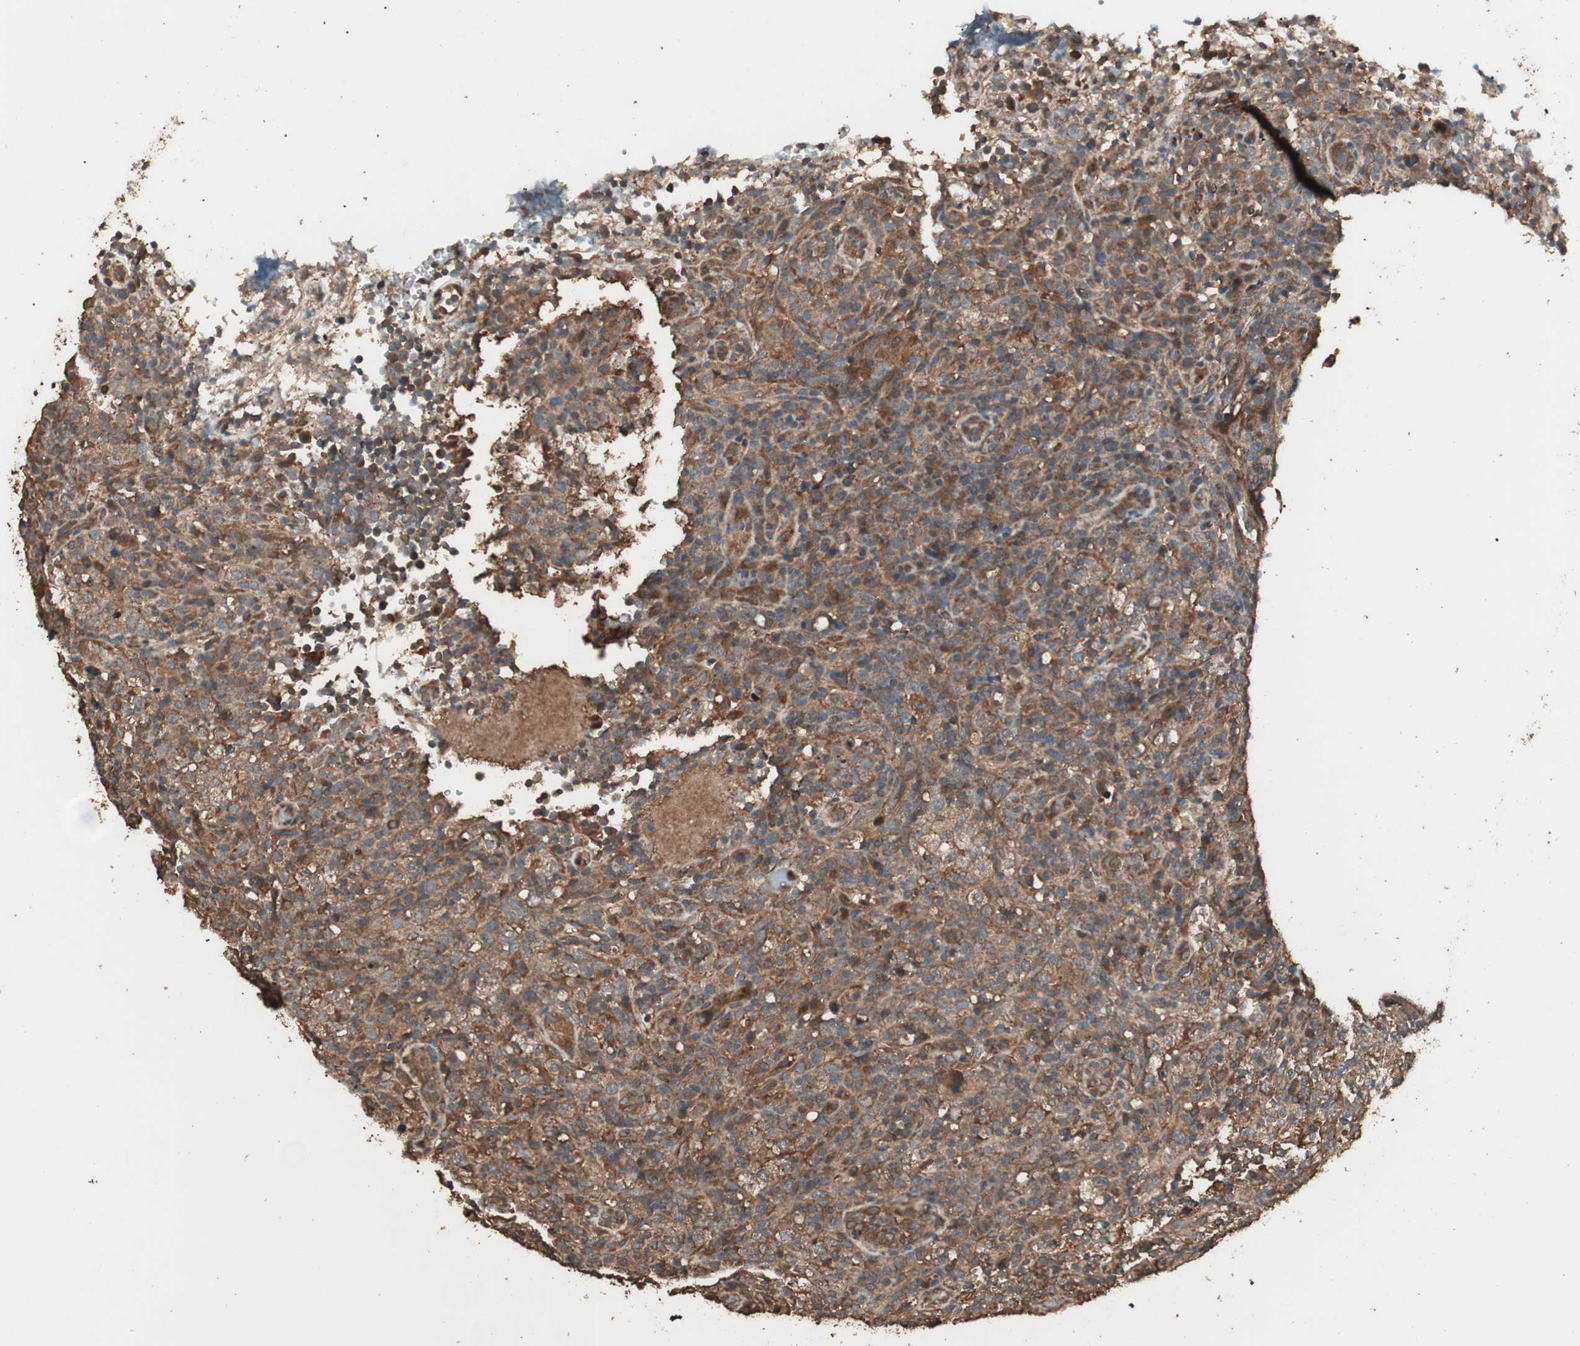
{"staining": {"intensity": "moderate", "quantity": ">75%", "location": "cytoplasmic/membranous"}, "tissue": "lymphoma", "cell_type": "Tumor cells", "image_type": "cancer", "snomed": [{"axis": "morphology", "description": "Malignant lymphoma, non-Hodgkin's type, High grade"}, {"axis": "topography", "description": "Lymph node"}], "caption": "Moderate cytoplasmic/membranous protein positivity is present in approximately >75% of tumor cells in malignant lymphoma, non-Hodgkin's type (high-grade).", "gene": "CCN4", "patient": {"sex": "female", "age": 76}}